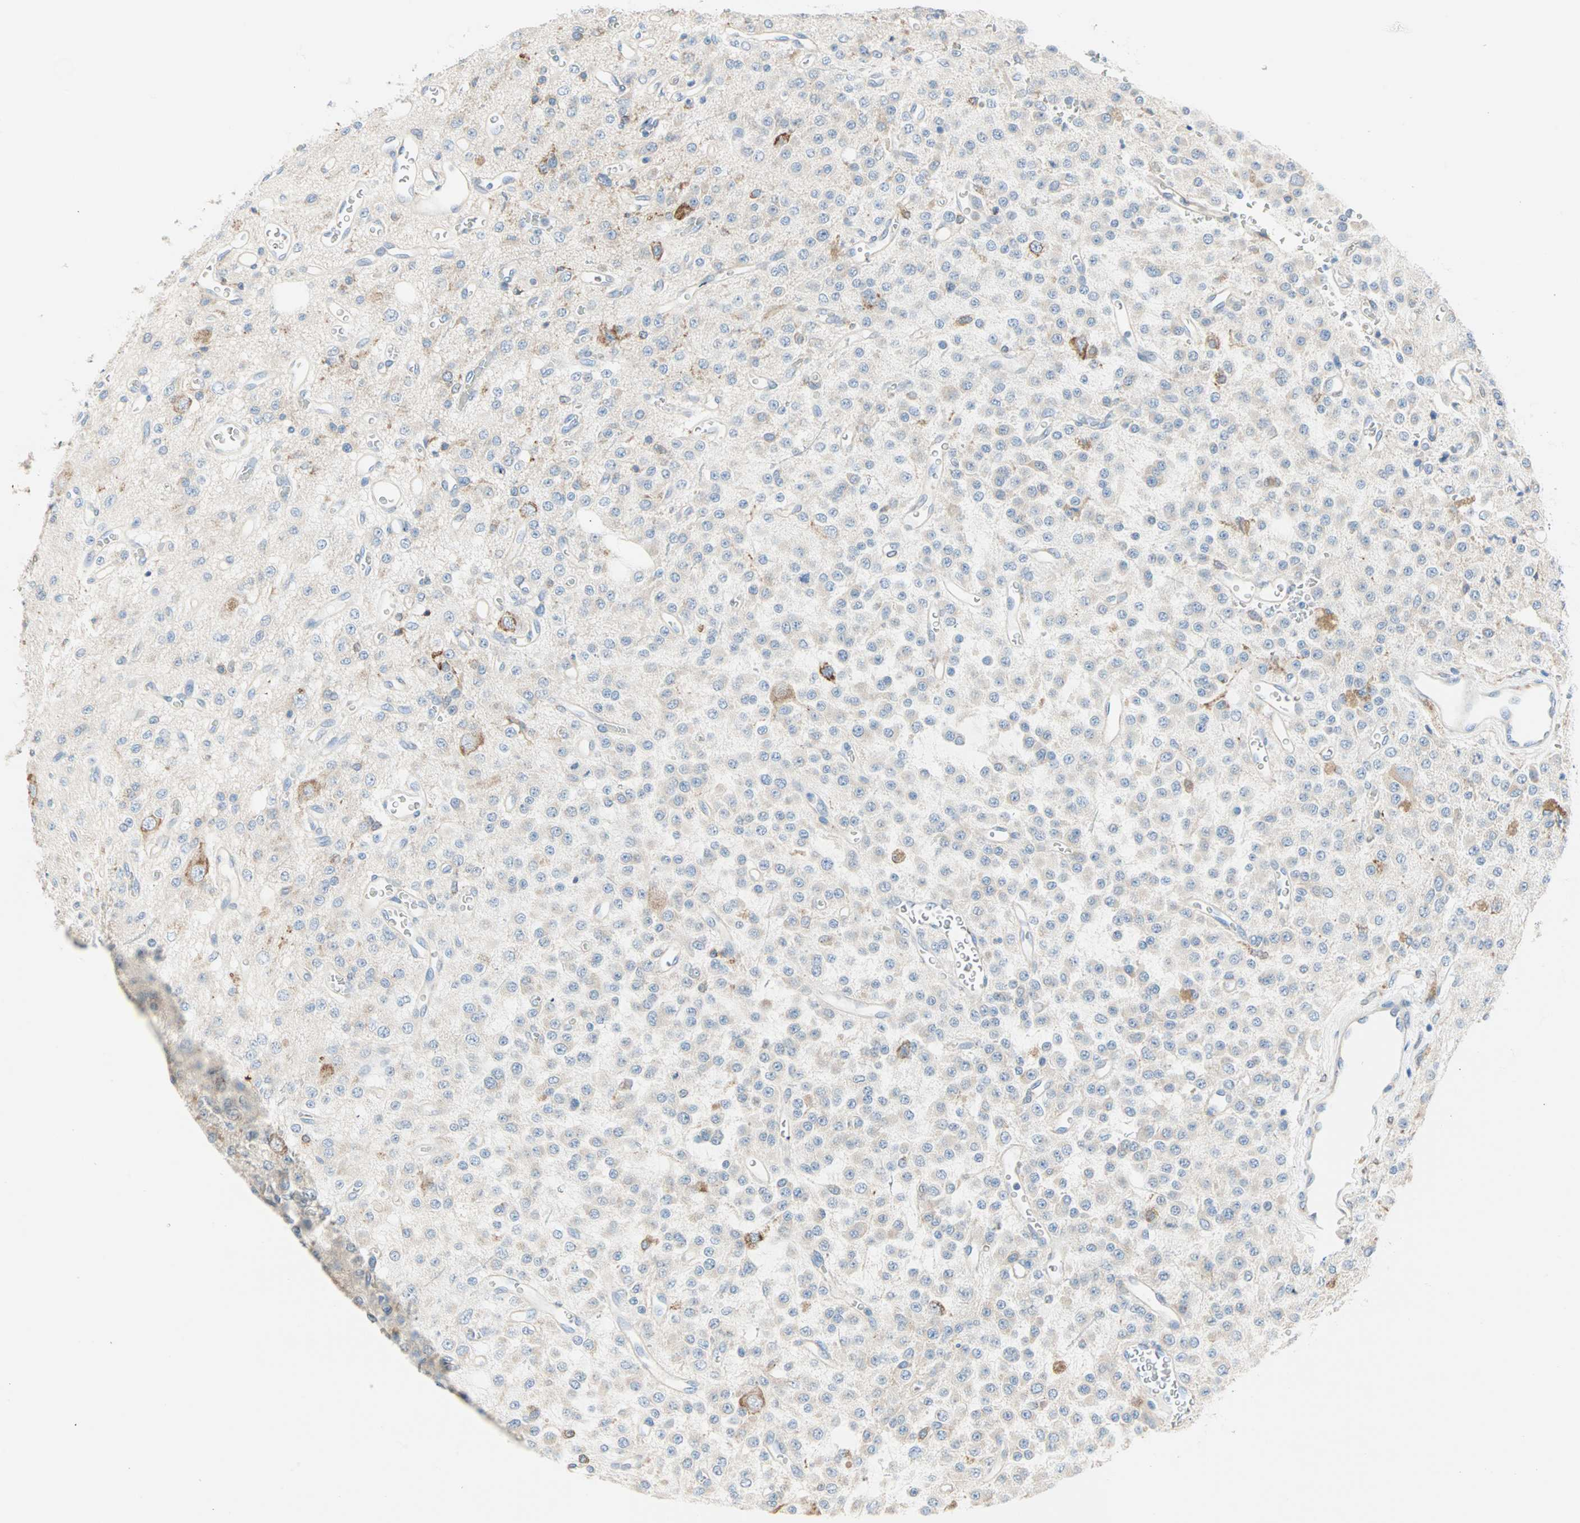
{"staining": {"intensity": "weak", "quantity": ">75%", "location": "cytoplasmic/membranous"}, "tissue": "glioma", "cell_type": "Tumor cells", "image_type": "cancer", "snomed": [{"axis": "morphology", "description": "Glioma, malignant, Low grade"}, {"axis": "topography", "description": "Brain"}], "caption": "A brown stain highlights weak cytoplasmic/membranous staining of a protein in glioma tumor cells.", "gene": "PLCXD1", "patient": {"sex": "male", "age": 38}}